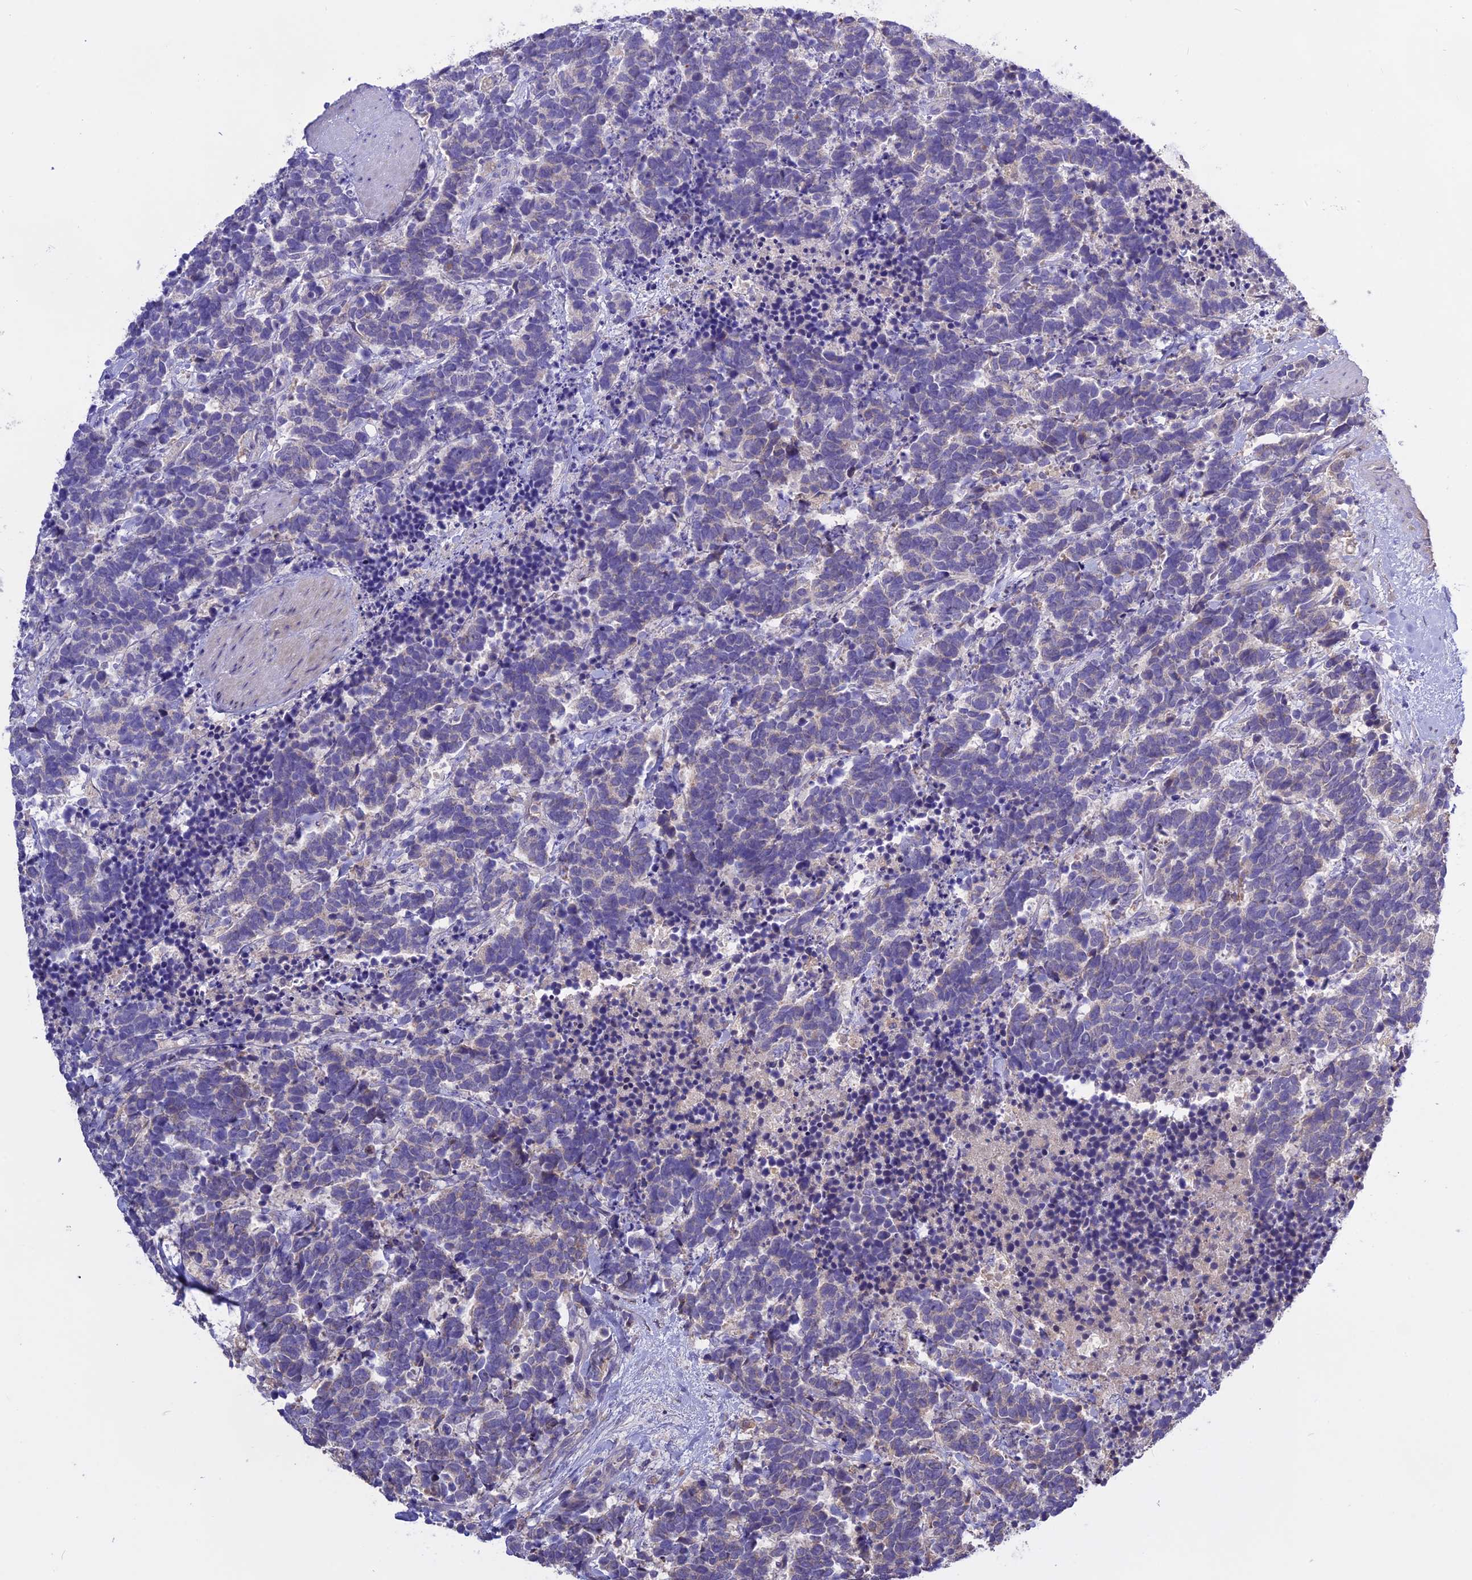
{"staining": {"intensity": "weak", "quantity": "<25%", "location": "cytoplasmic/membranous"}, "tissue": "carcinoid", "cell_type": "Tumor cells", "image_type": "cancer", "snomed": [{"axis": "morphology", "description": "Carcinoma, NOS"}, {"axis": "morphology", "description": "Carcinoid, malignant, NOS"}, {"axis": "topography", "description": "Prostate"}], "caption": "An immunohistochemistry histopathology image of carcinoid is shown. There is no staining in tumor cells of carcinoid.", "gene": "NUDT8", "patient": {"sex": "male", "age": 57}}